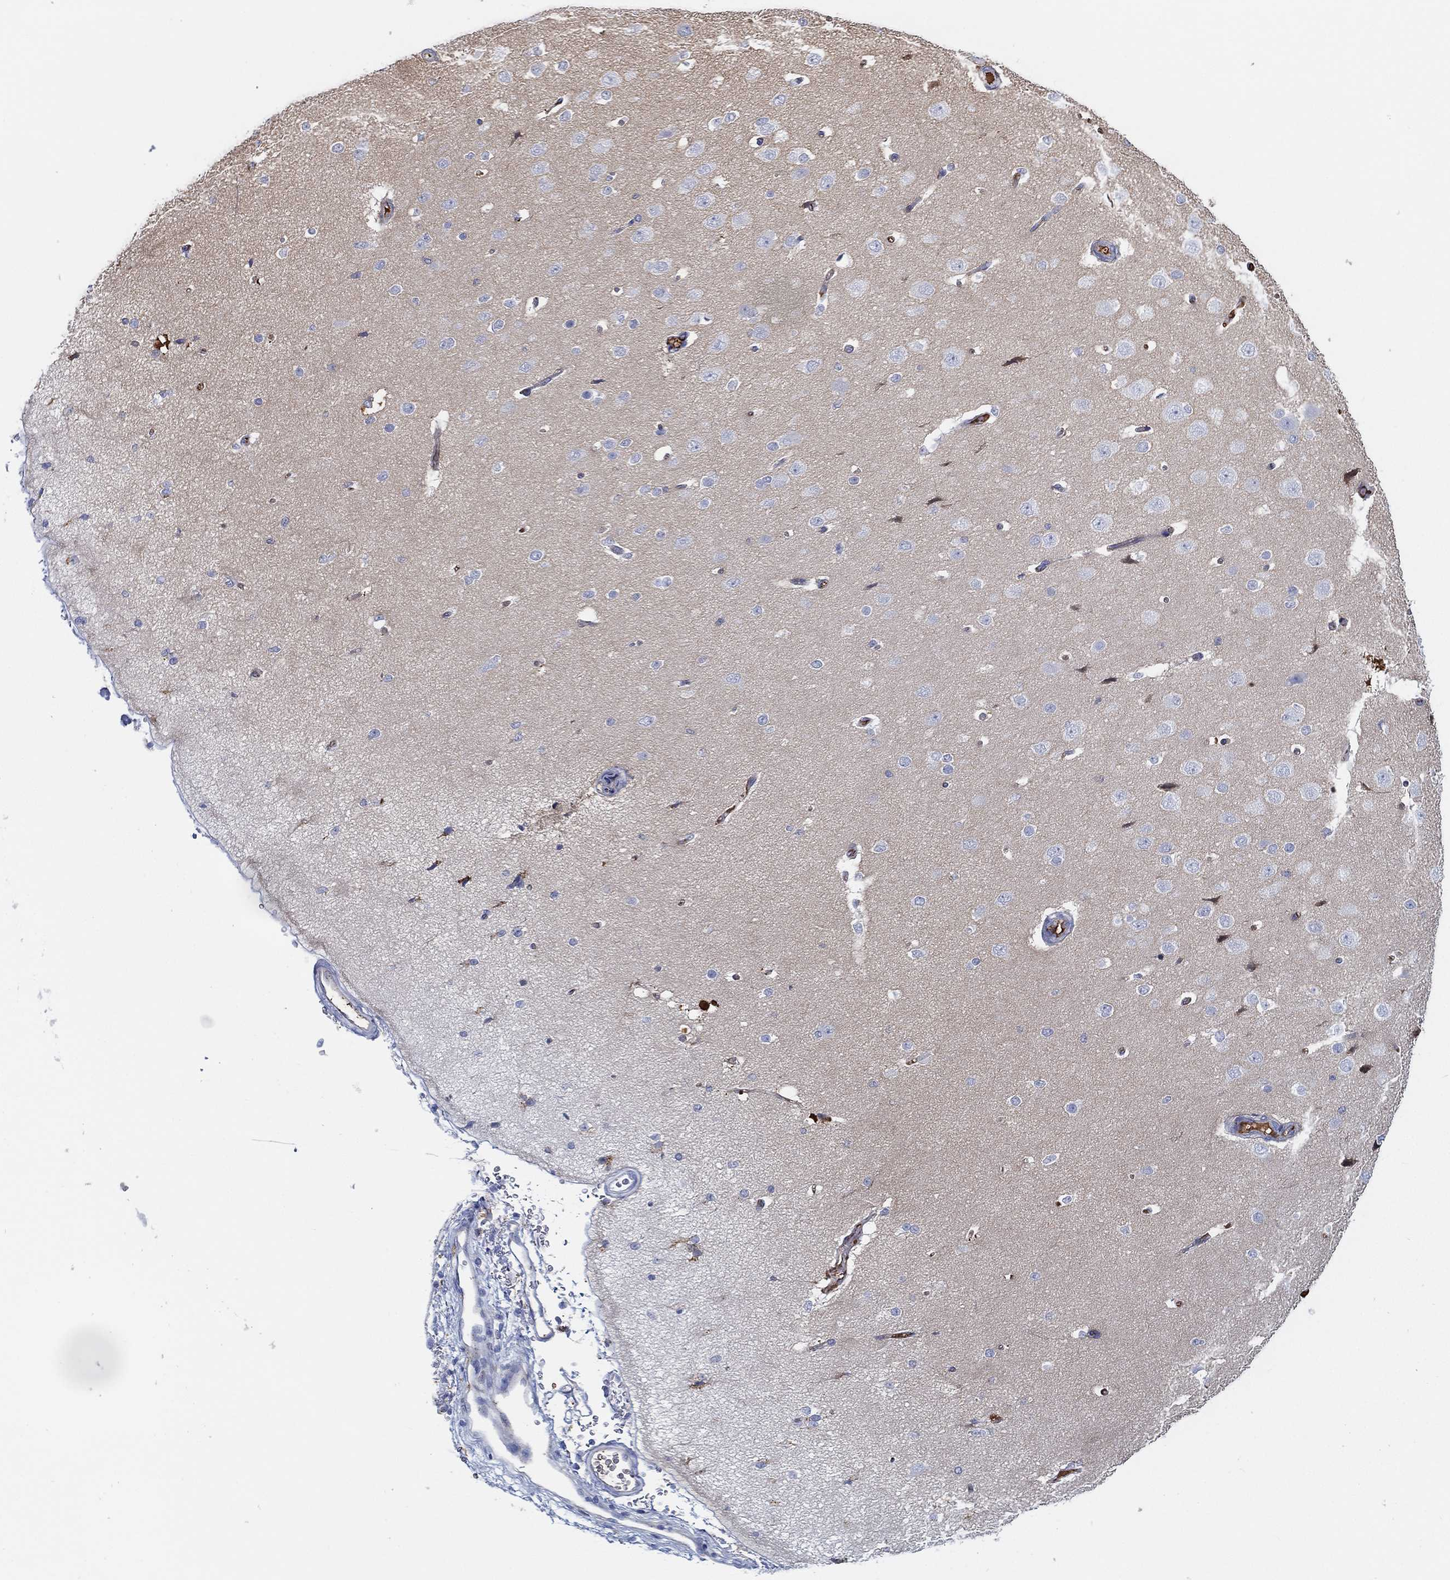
{"staining": {"intensity": "negative", "quantity": "none", "location": "none"}, "tissue": "cerebral cortex", "cell_type": "Endothelial cells", "image_type": "normal", "snomed": [{"axis": "morphology", "description": "Normal tissue, NOS"}, {"axis": "morphology", "description": "Inflammation, NOS"}, {"axis": "topography", "description": "Cerebral cortex"}], "caption": "The IHC histopathology image has no significant positivity in endothelial cells of cerebral cortex.", "gene": "IFNB1", "patient": {"sex": "male", "age": 6}}